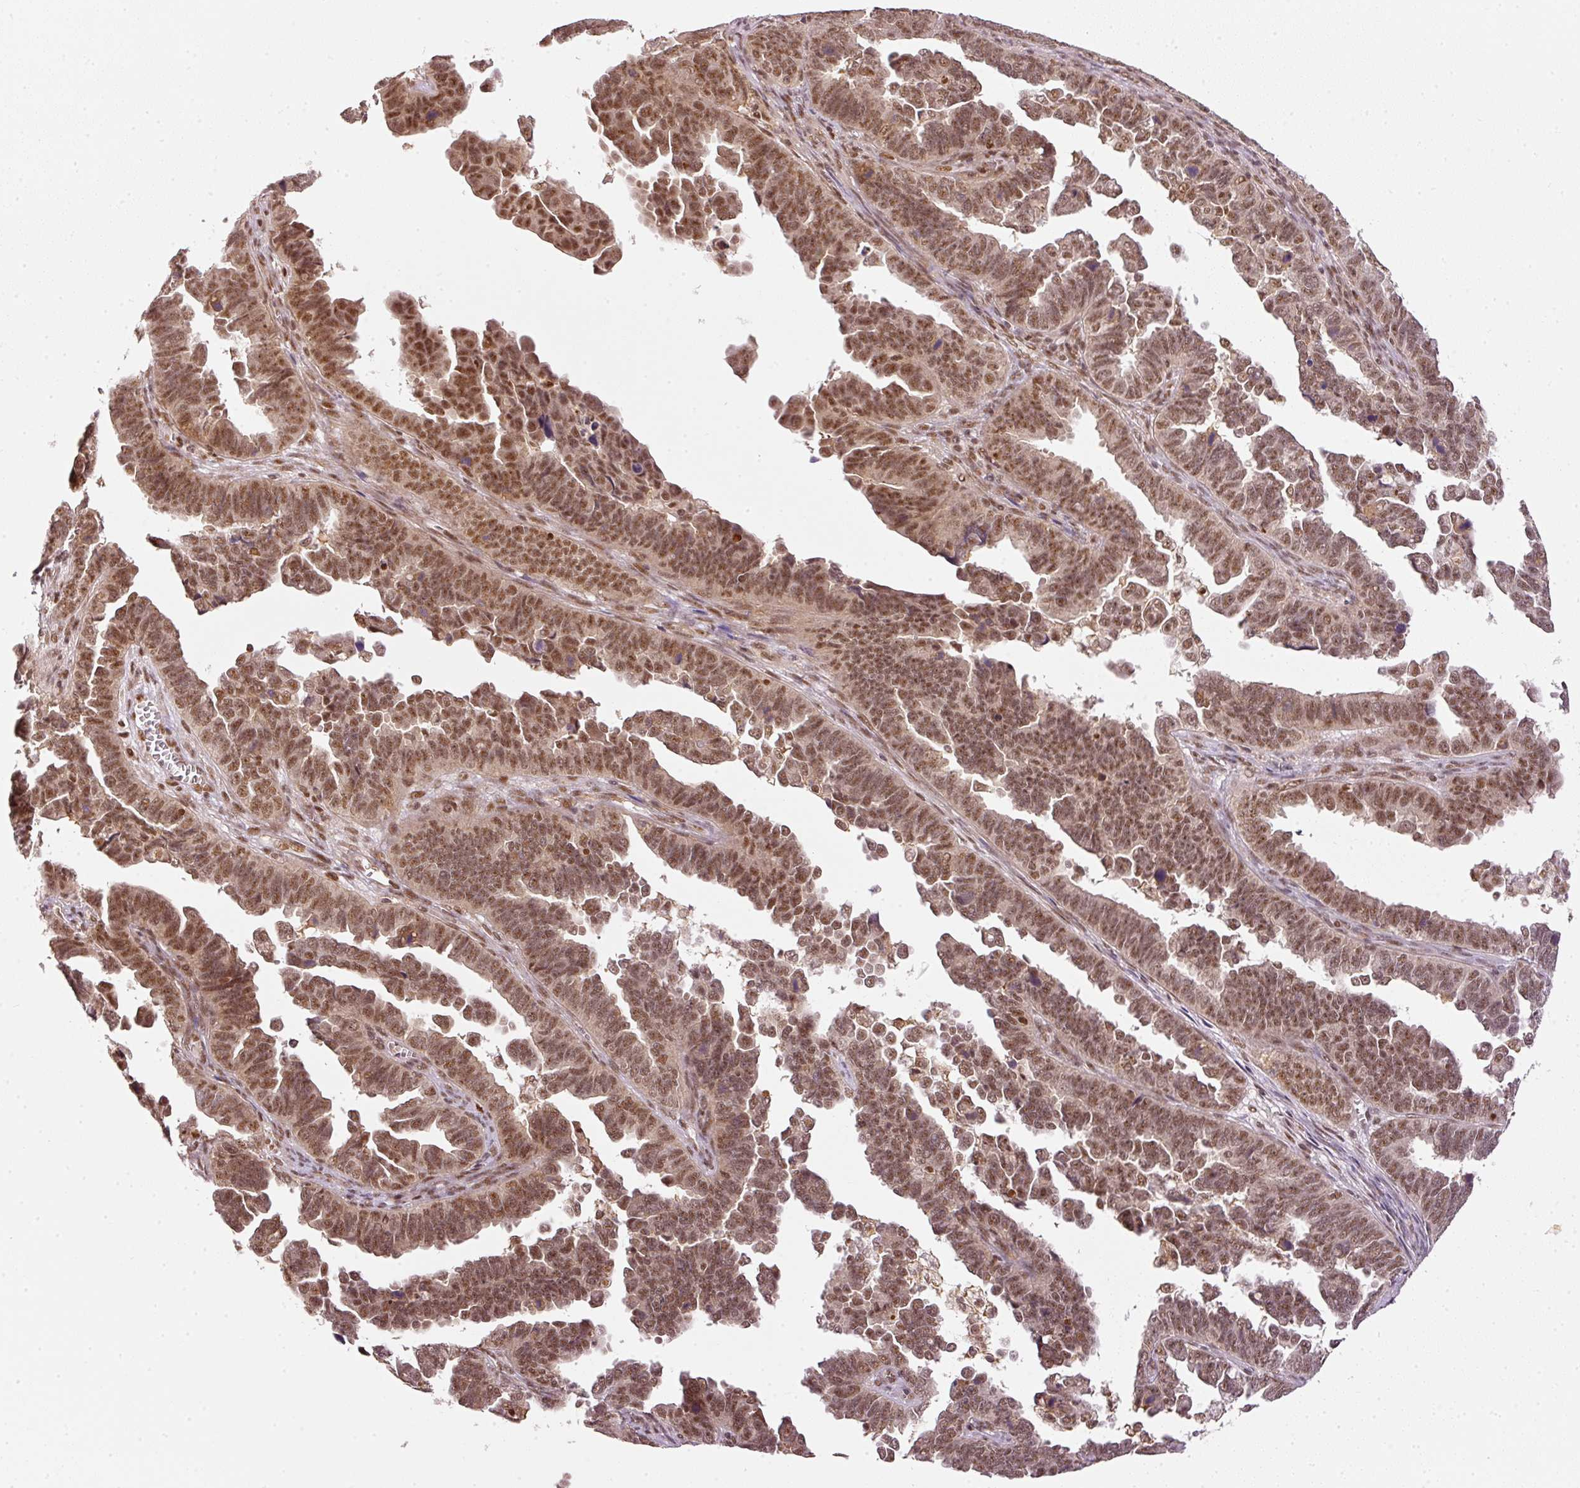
{"staining": {"intensity": "moderate", "quantity": ">75%", "location": "nuclear"}, "tissue": "endometrial cancer", "cell_type": "Tumor cells", "image_type": "cancer", "snomed": [{"axis": "morphology", "description": "Adenocarcinoma, NOS"}, {"axis": "topography", "description": "Endometrium"}], "caption": "A brown stain shows moderate nuclear expression of a protein in human endometrial cancer tumor cells.", "gene": "THOC6", "patient": {"sex": "female", "age": 75}}